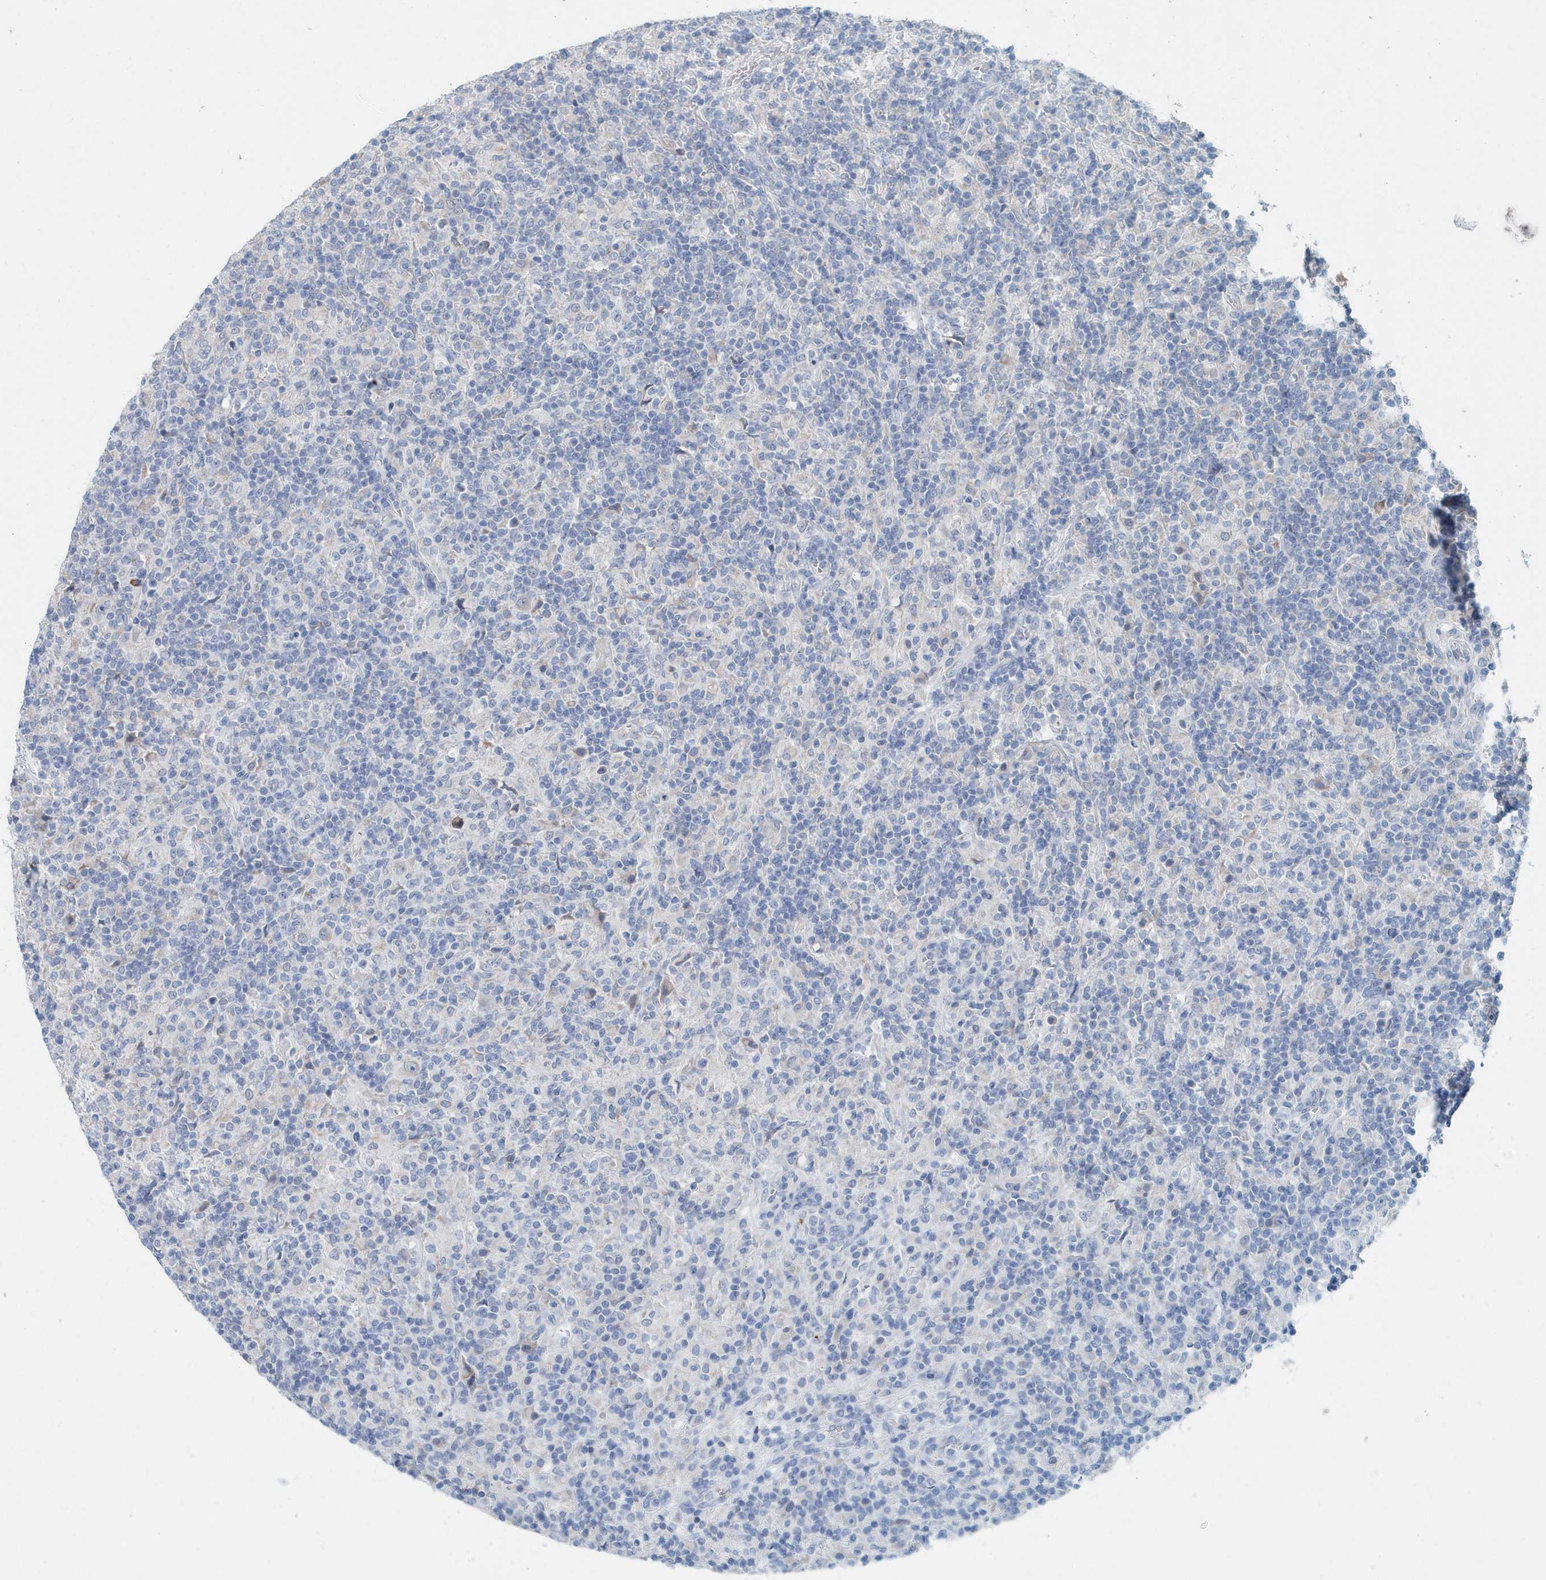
{"staining": {"intensity": "negative", "quantity": "none", "location": "none"}, "tissue": "lymphoma", "cell_type": "Tumor cells", "image_type": "cancer", "snomed": [{"axis": "morphology", "description": "Hodgkin's disease, NOS"}, {"axis": "topography", "description": "Lymph node"}], "caption": "The photomicrograph reveals no significant expression in tumor cells of Hodgkin's disease.", "gene": "PFN2", "patient": {"sex": "male", "age": 70}}